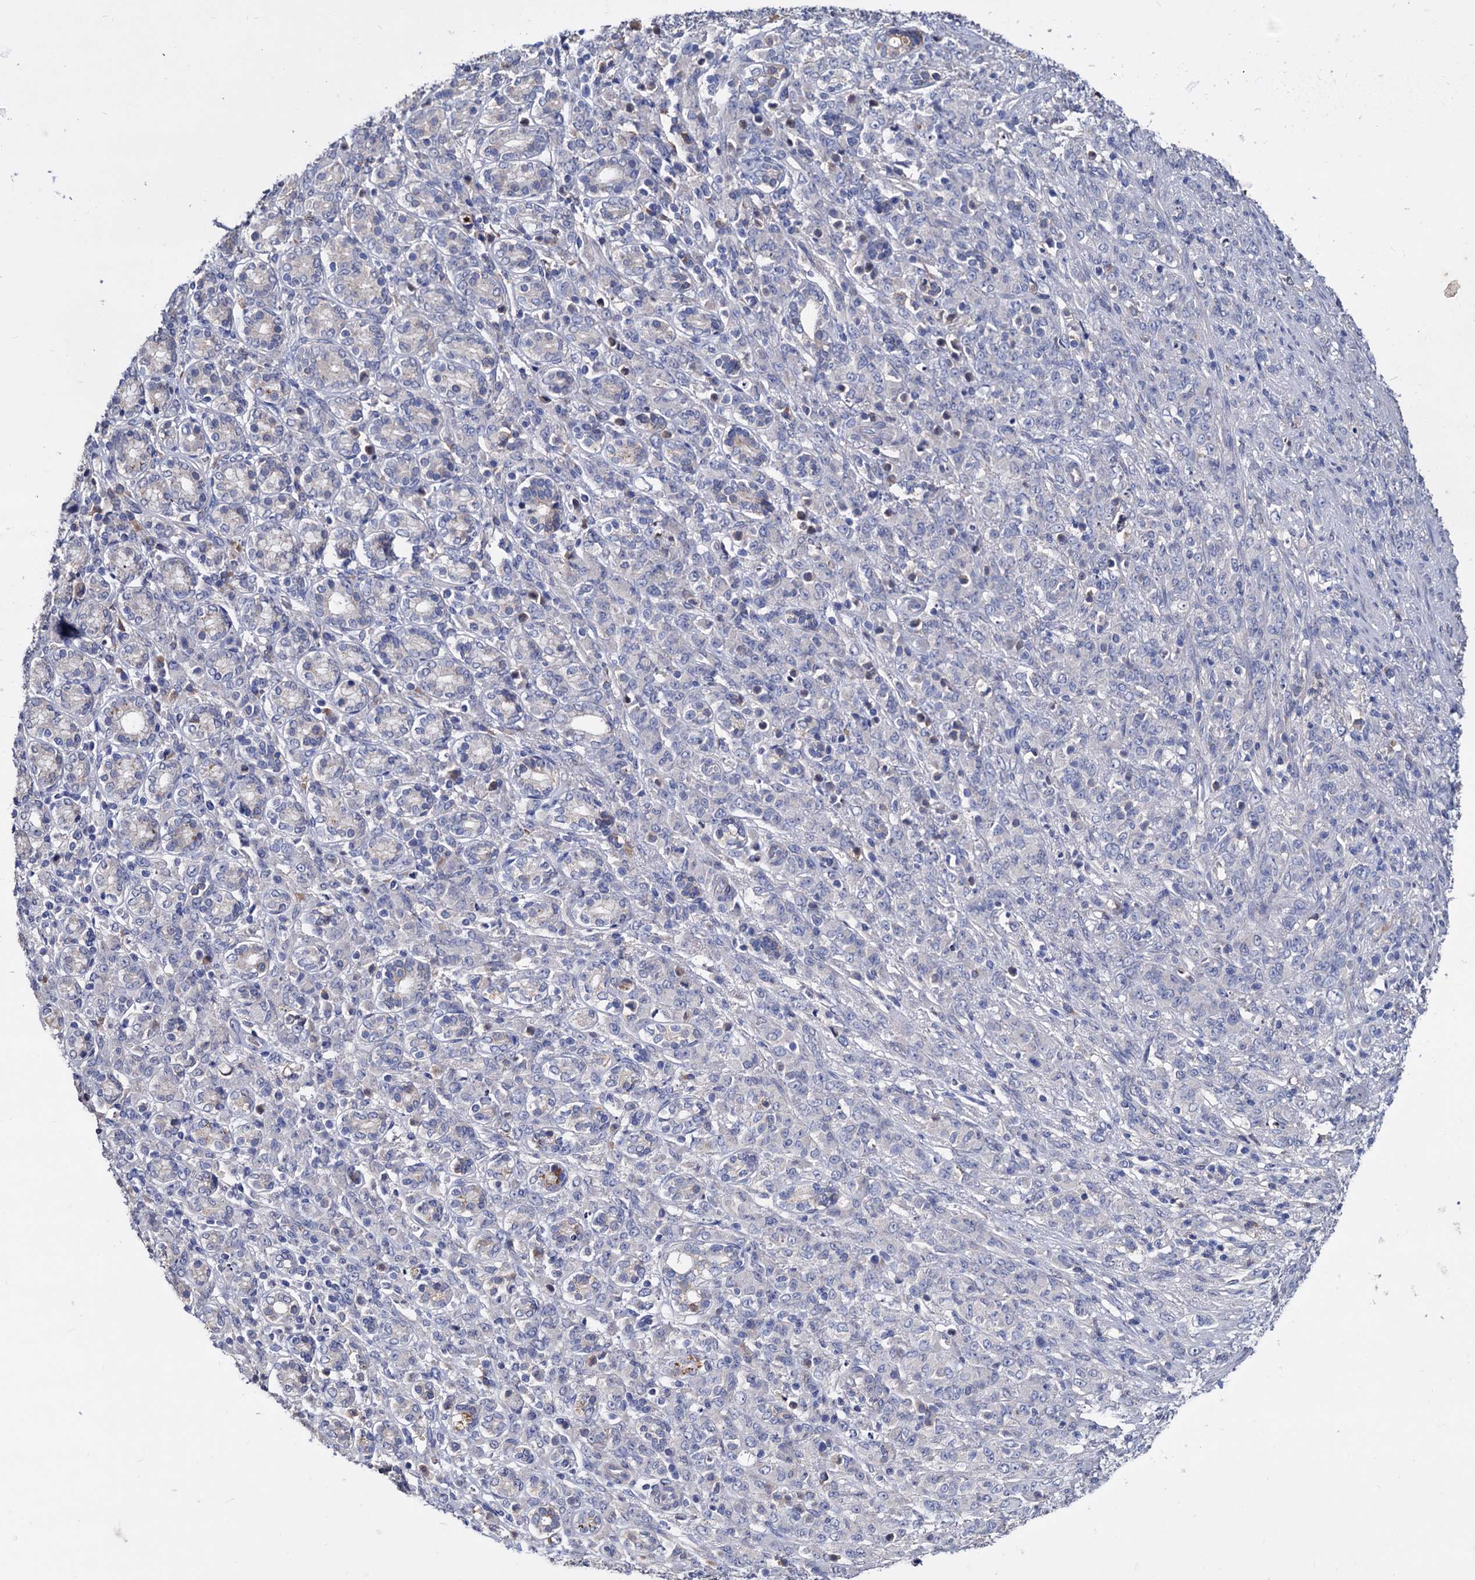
{"staining": {"intensity": "negative", "quantity": "none", "location": "none"}, "tissue": "stomach cancer", "cell_type": "Tumor cells", "image_type": "cancer", "snomed": [{"axis": "morphology", "description": "Adenocarcinoma, NOS"}, {"axis": "topography", "description": "Stomach"}], "caption": "A photomicrograph of human stomach cancer is negative for staining in tumor cells.", "gene": "NPAS4", "patient": {"sex": "female", "age": 79}}